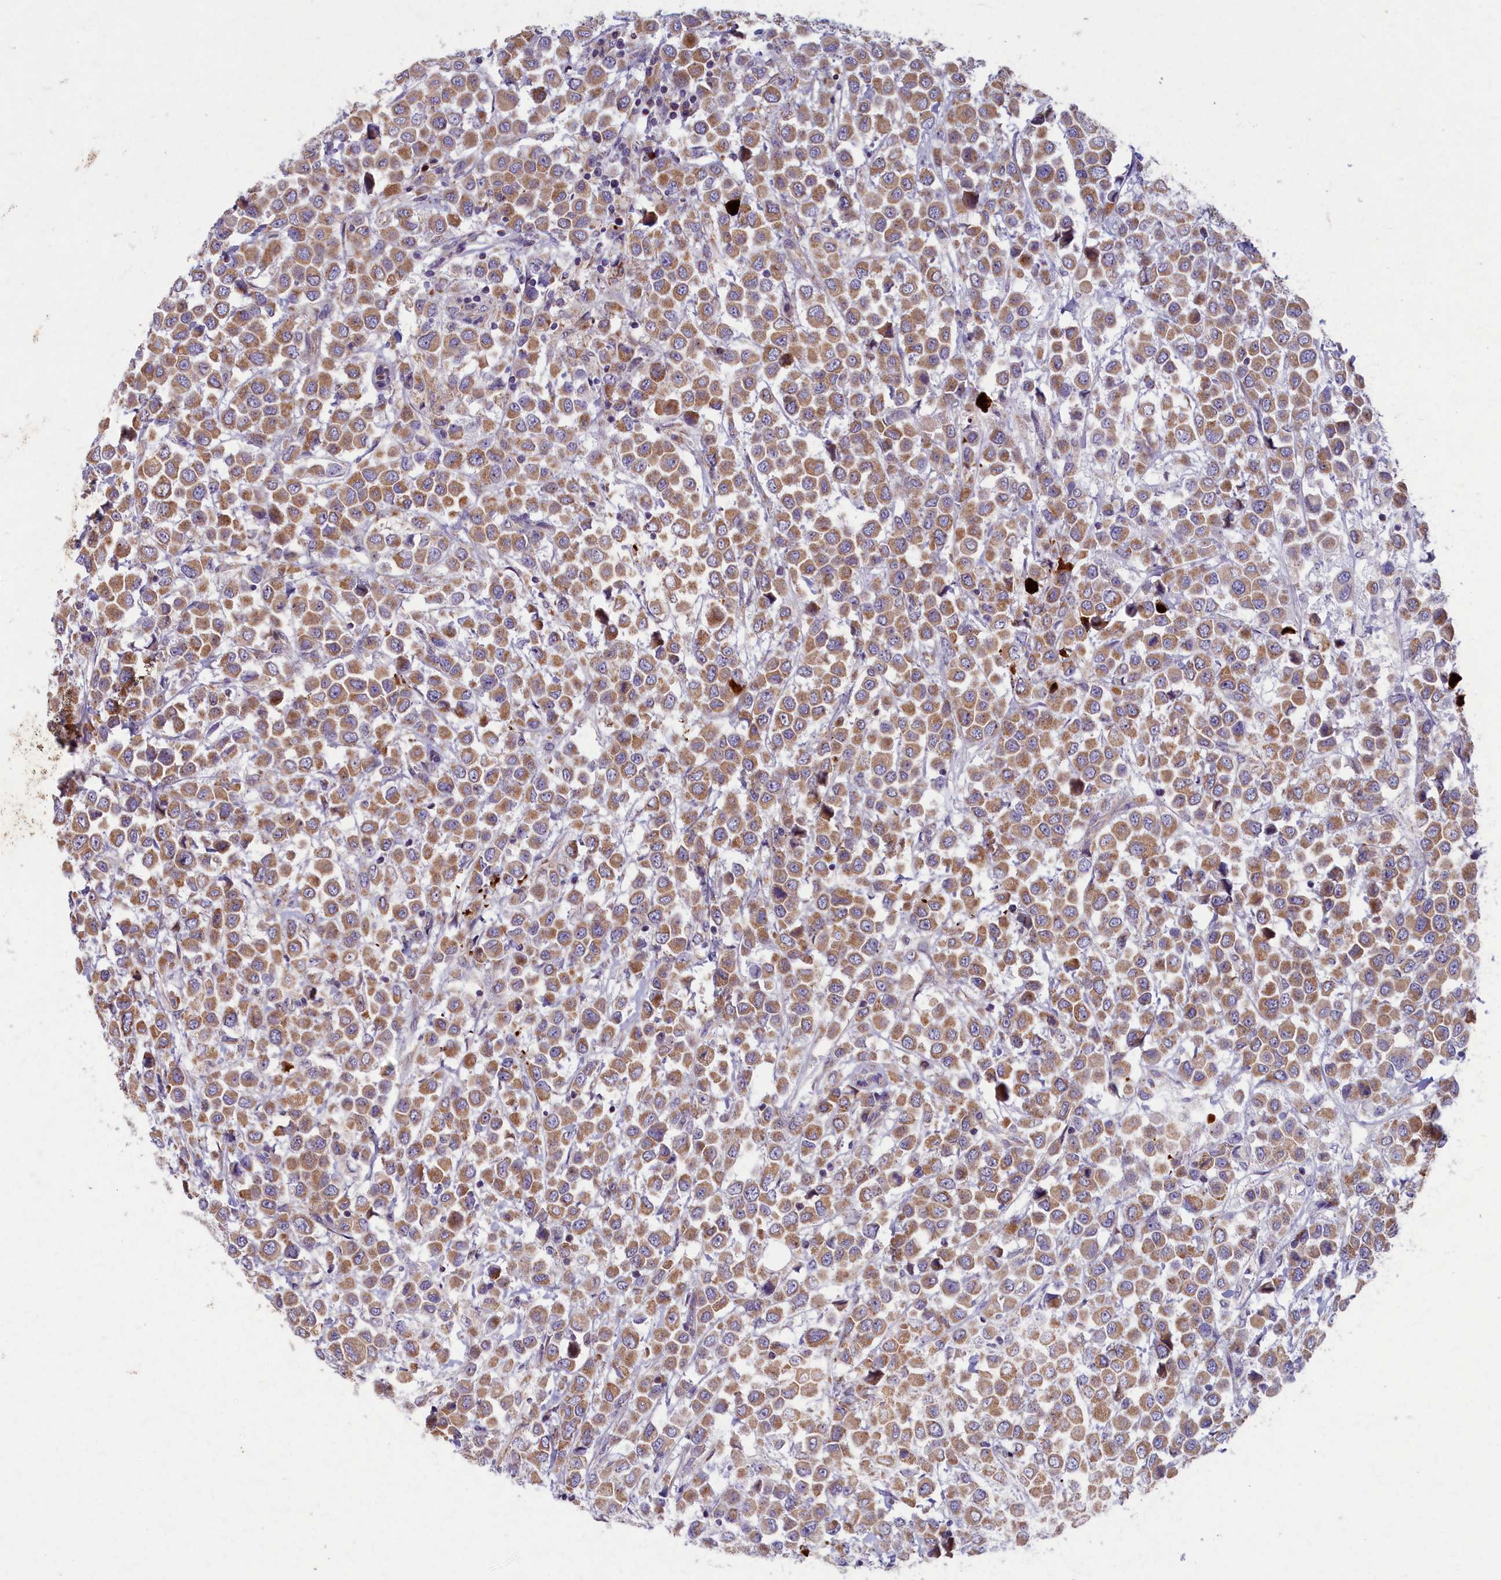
{"staining": {"intensity": "moderate", "quantity": ">75%", "location": "cytoplasmic/membranous"}, "tissue": "breast cancer", "cell_type": "Tumor cells", "image_type": "cancer", "snomed": [{"axis": "morphology", "description": "Duct carcinoma"}, {"axis": "topography", "description": "Breast"}], "caption": "Protein staining demonstrates moderate cytoplasmic/membranous staining in about >75% of tumor cells in breast cancer (intraductal carcinoma).", "gene": "MRPS25", "patient": {"sex": "female", "age": 61}}